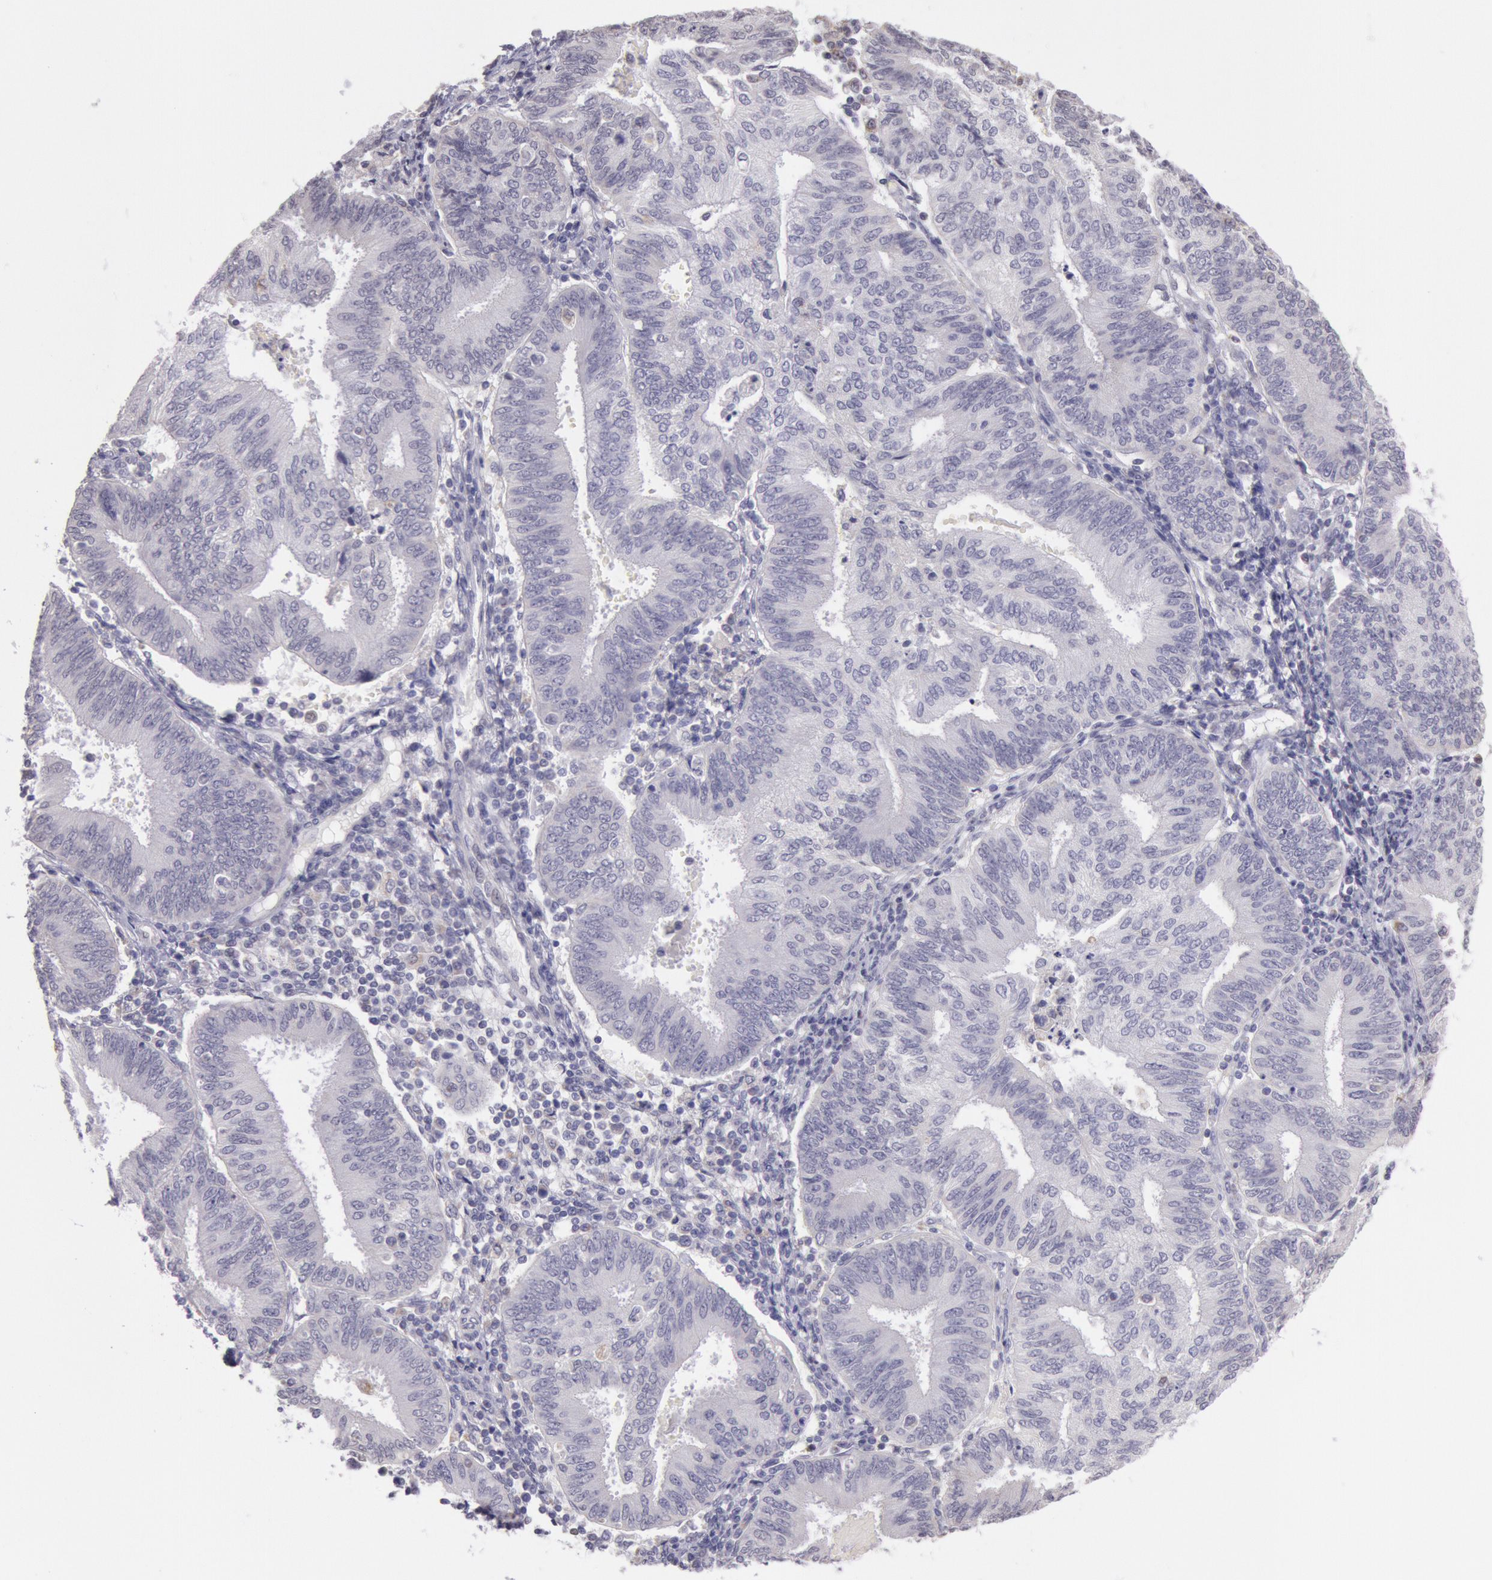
{"staining": {"intensity": "weak", "quantity": "25%-75%", "location": "cytoplasmic/membranous"}, "tissue": "endometrial cancer", "cell_type": "Tumor cells", "image_type": "cancer", "snomed": [{"axis": "morphology", "description": "Adenocarcinoma, NOS"}, {"axis": "topography", "description": "Endometrium"}], "caption": "DAB (3,3'-diaminobenzidine) immunohistochemical staining of endometrial cancer (adenocarcinoma) displays weak cytoplasmic/membranous protein expression in approximately 25%-75% of tumor cells.", "gene": "FRMD6", "patient": {"sex": "female", "age": 55}}